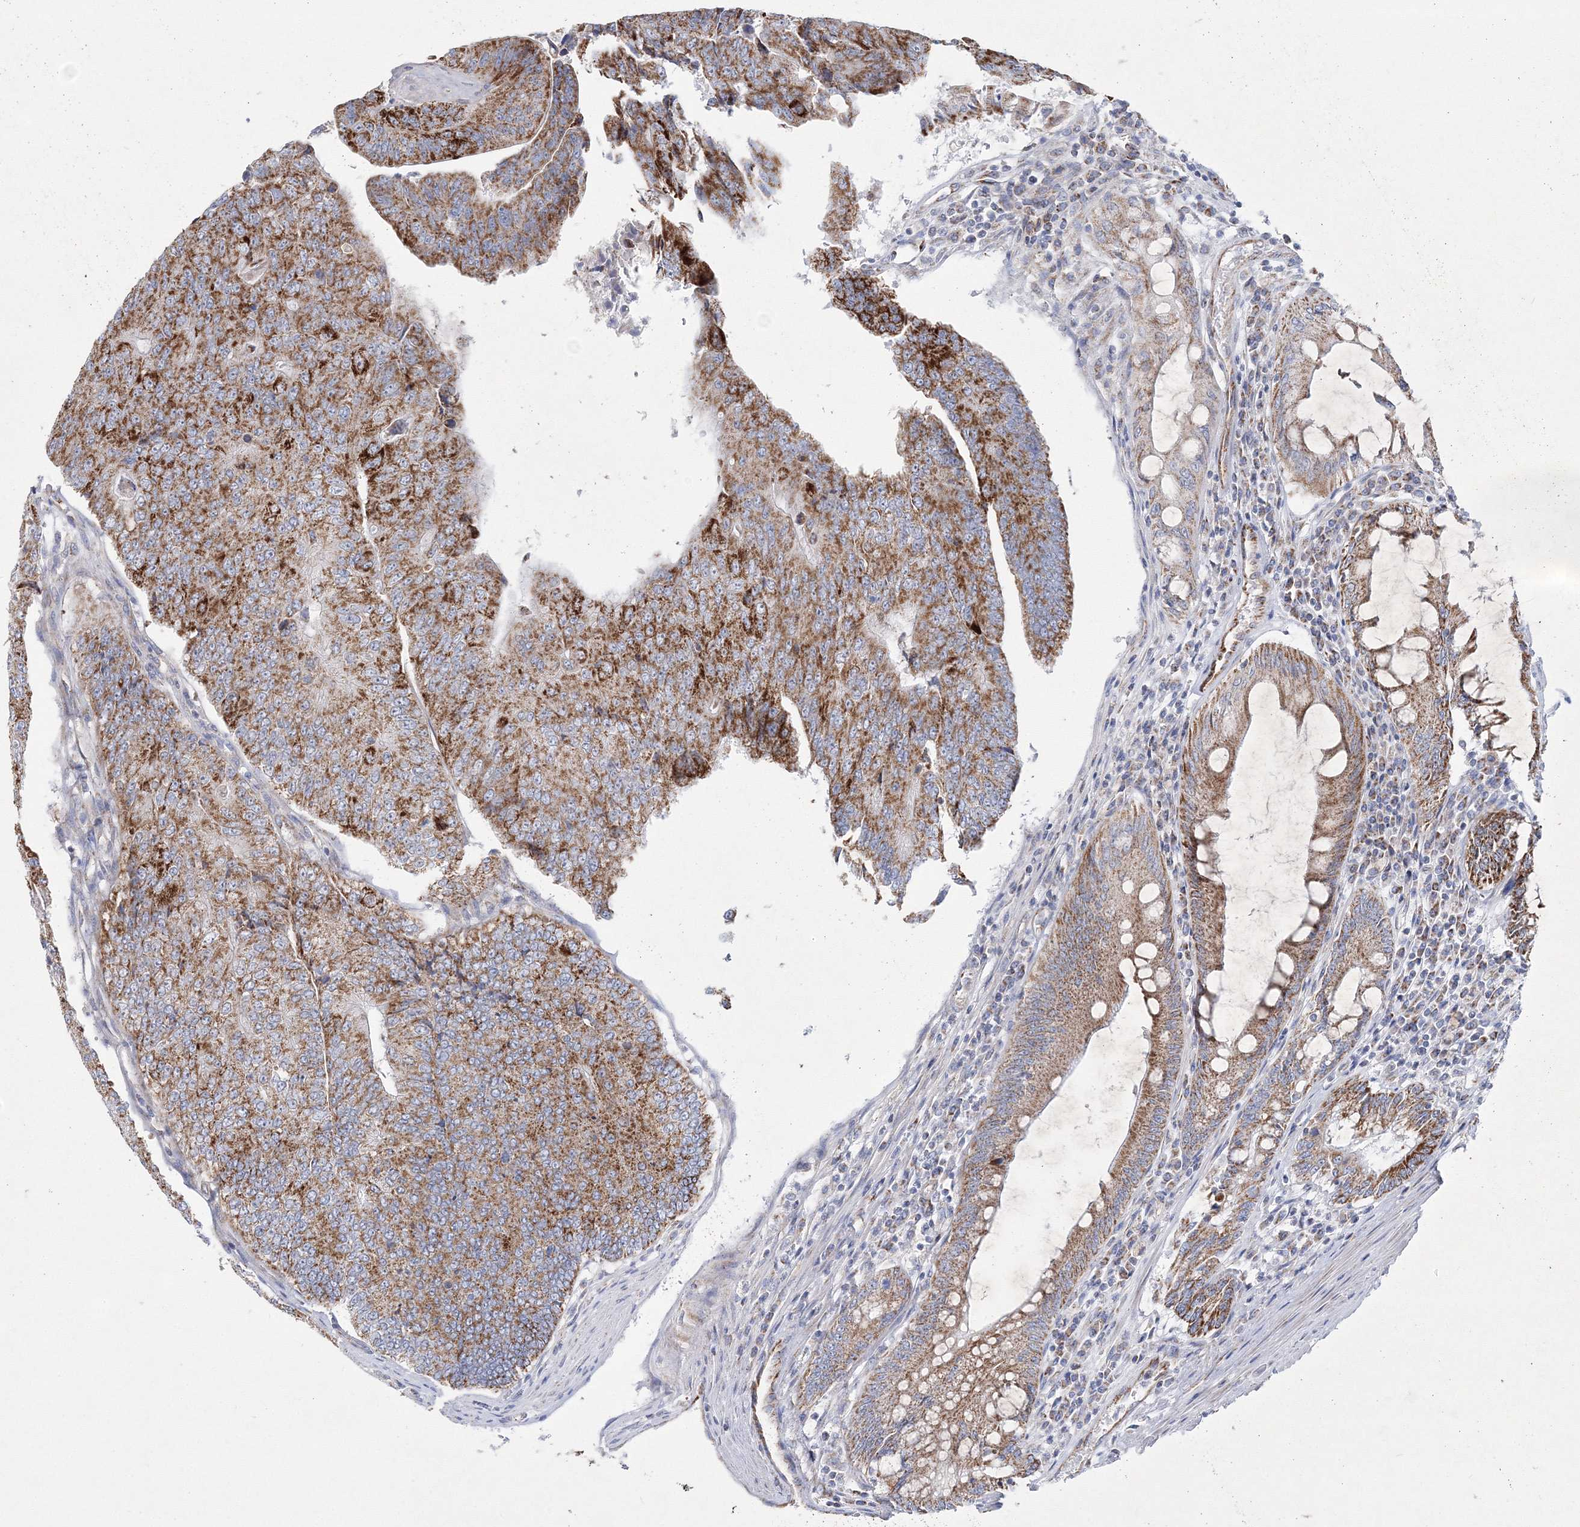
{"staining": {"intensity": "strong", "quantity": ">75%", "location": "cytoplasmic/membranous"}, "tissue": "colorectal cancer", "cell_type": "Tumor cells", "image_type": "cancer", "snomed": [{"axis": "morphology", "description": "Adenocarcinoma, NOS"}, {"axis": "topography", "description": "Colon"}], "caption": "Protein analysis of colorectal cancer tissue demonstrates strong cytoplasmic/membranous expression in approximately >75% of tumor cells.", "gene": "HIBCH", "patient": {"sex": "female", "age": 67}}